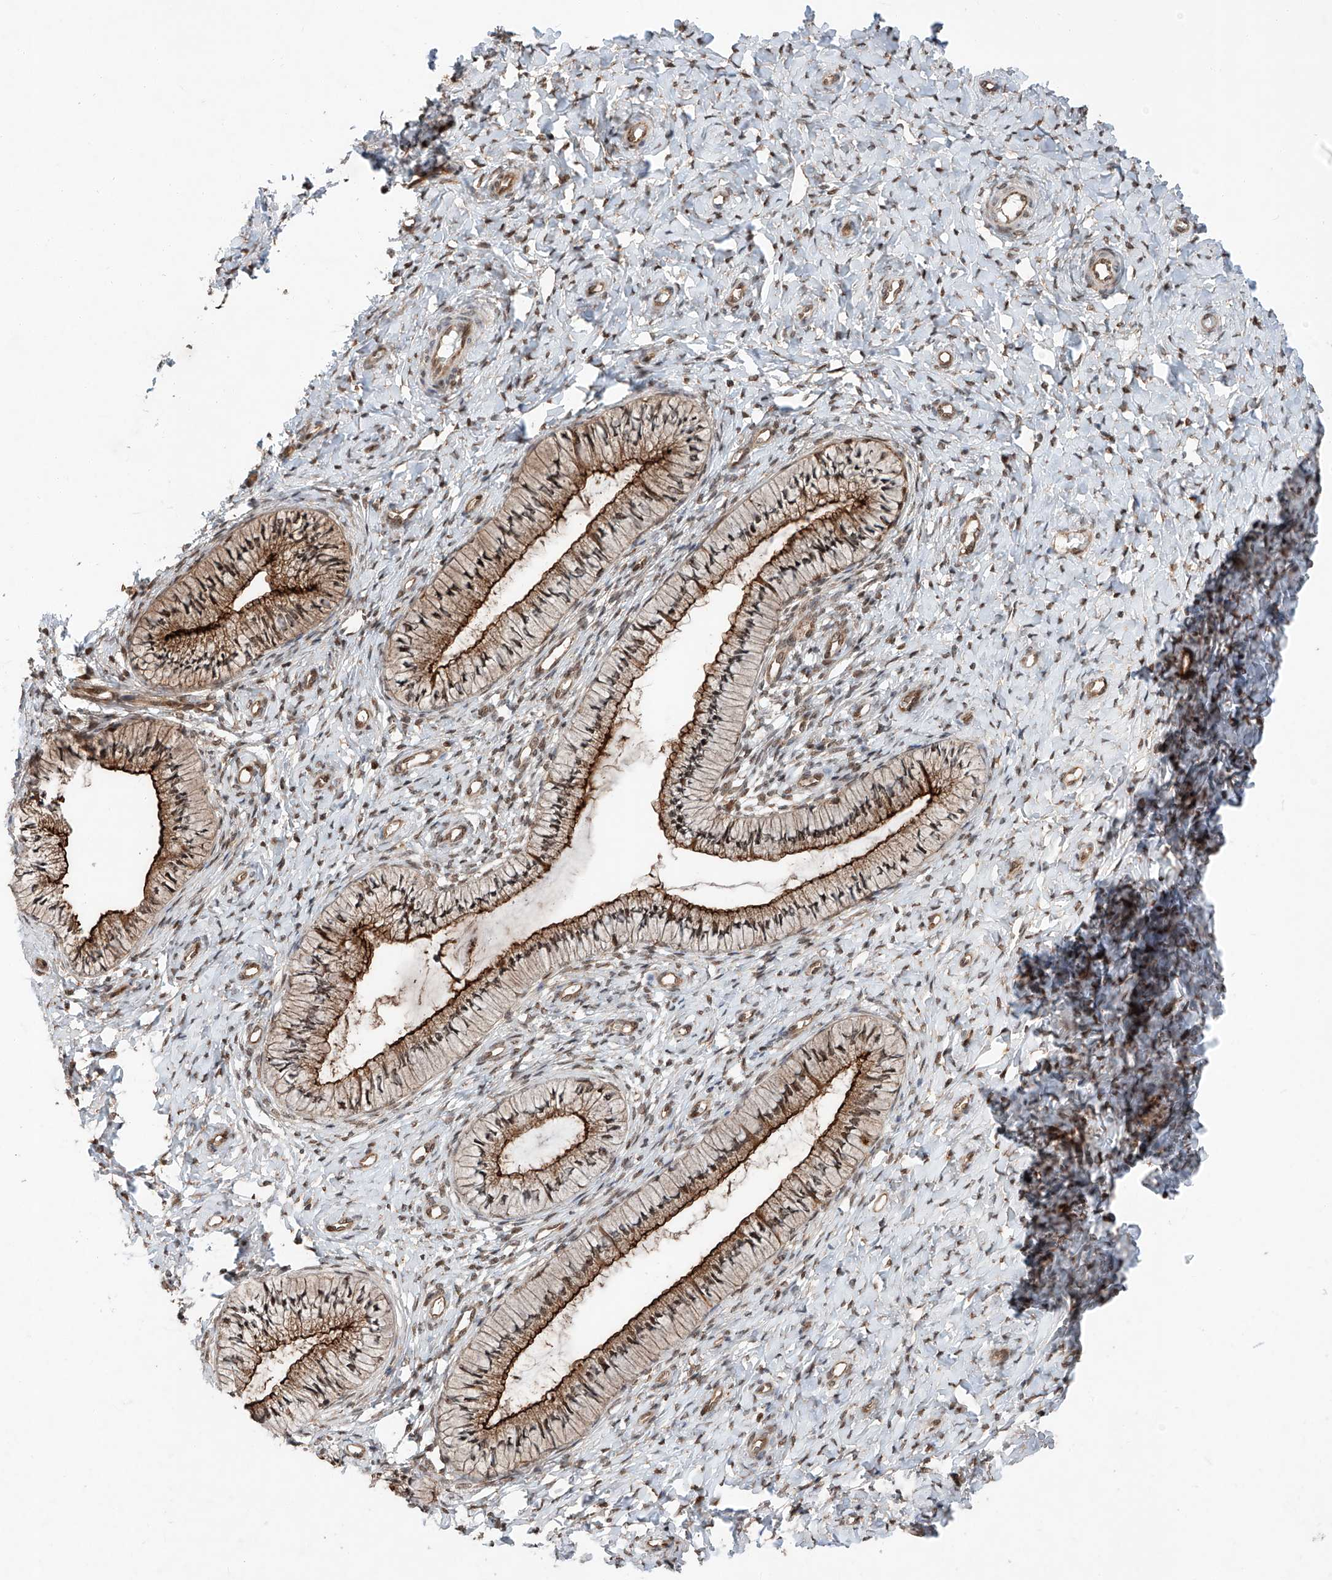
{"staining": {"intensity": "moderate", "quantity": ">75%", "location": "cytoplasmic/membranous"}, "tissue": "cervix", "cell_type": "Glandular cells", "image_type": "normal", "snomed": [{"axis": "morphology", "description": "Normal tissue, NOS"}, {"axis": "topography", "description": "Cervix"}], "caption": "A medium amount of moderate cytoplasmic/membranous positivity is identified in approximately >75% of glandular cells in unremarkable cervix.", "gene": "ZFP28", "patient": {"sex": "female", "age": 36}}